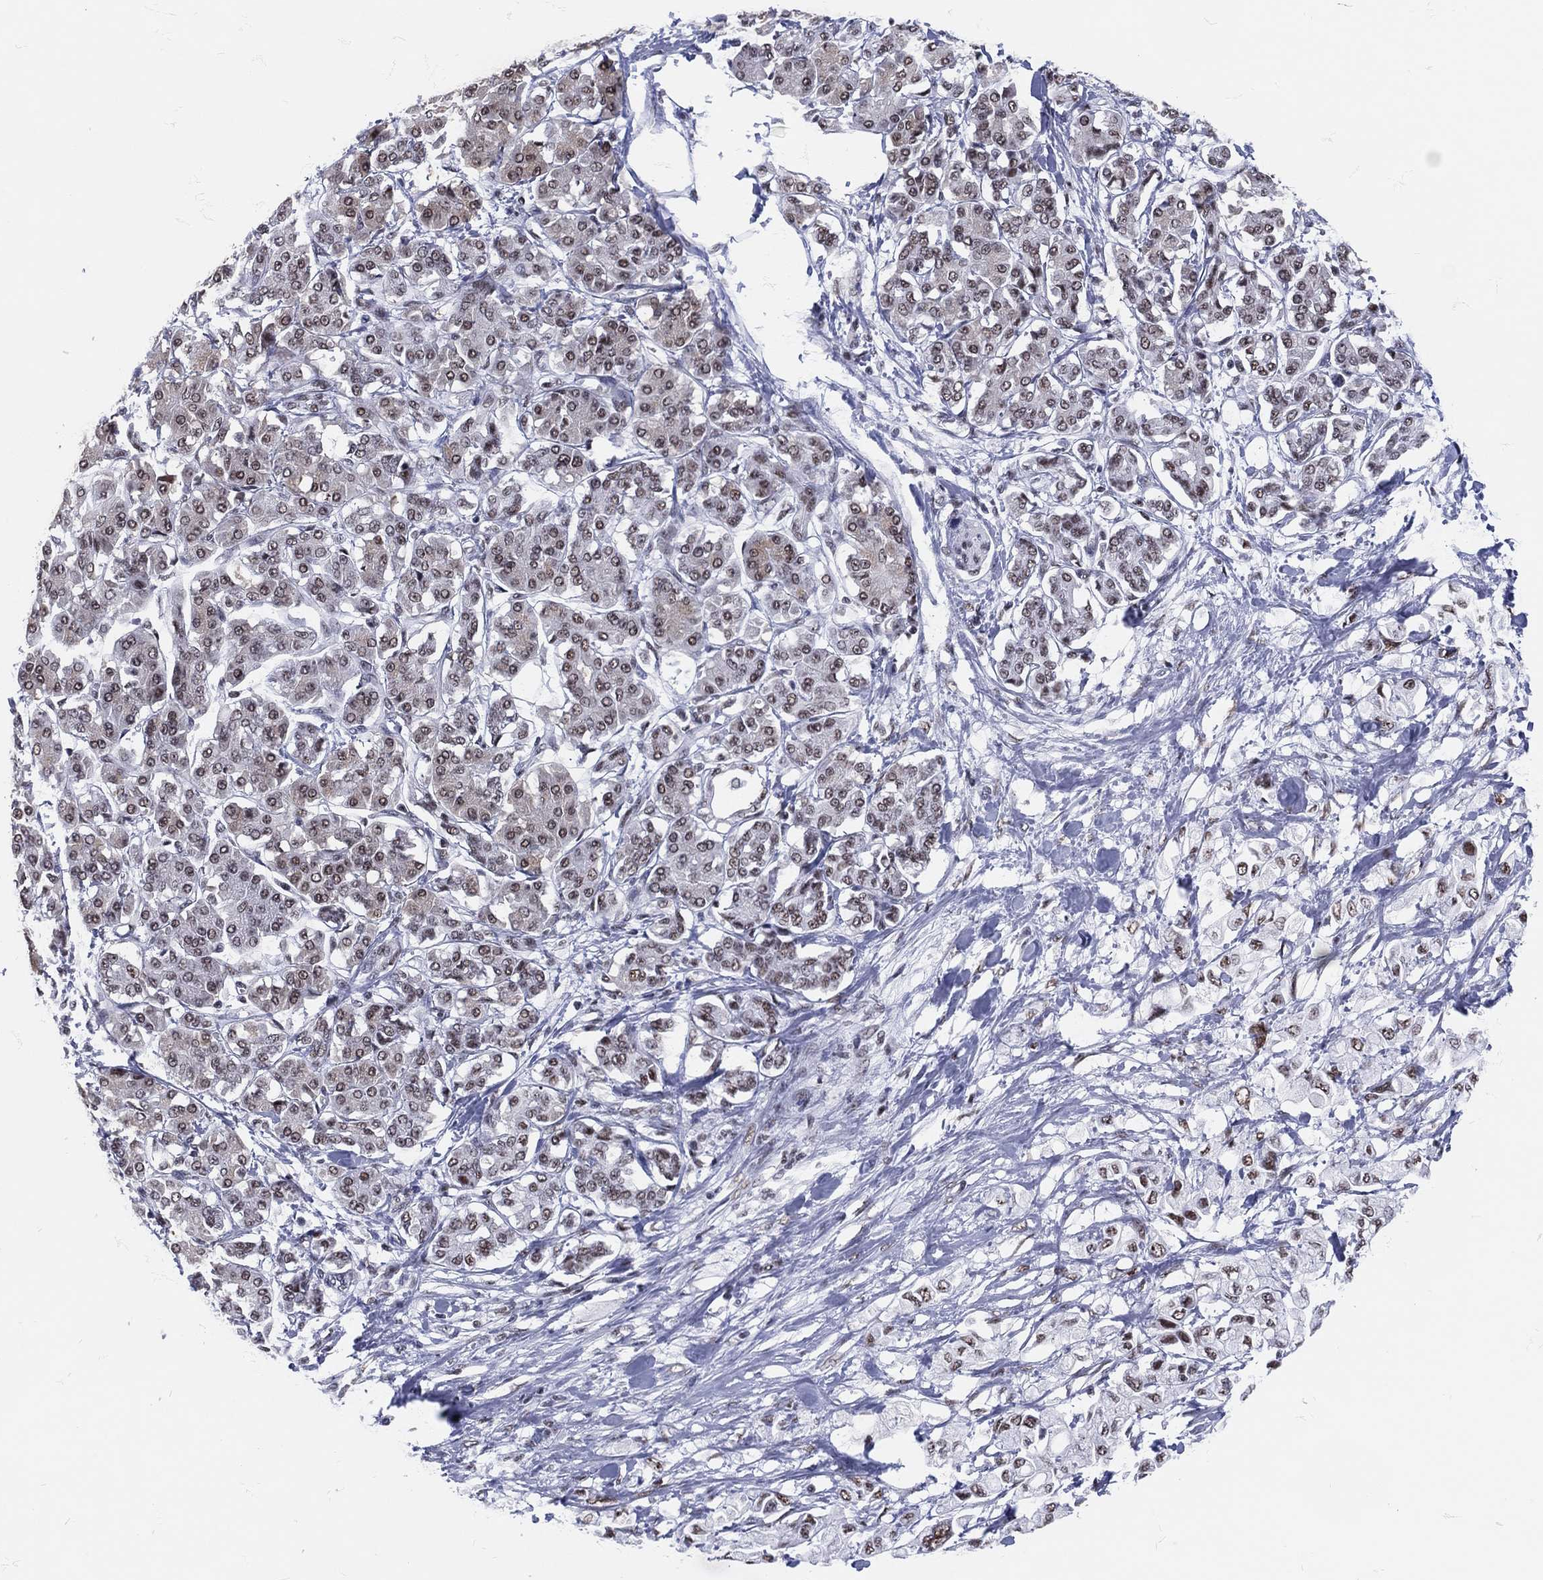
{"staining": {"intensity": "weak", "quantity": "25%-75%", "location": "nuclear"}, "tissue": "pancreatic cancer", "cell_type": "Tumor cells", "image_type": "cancer", "snomed": [{"axis": "morphology", "description": "Adenocarcinoma, NOS"}, {"axis": "topography", "description": "Pancreas"}], "caption": "A photomicrograph of human adenocarcinoma (pancreatic) stained for a protein demonstrates weak nuclear brown staining in tumor cells.", "gene": "MAPK8IP1", "patient": {"sex": "female", "age": 56}}